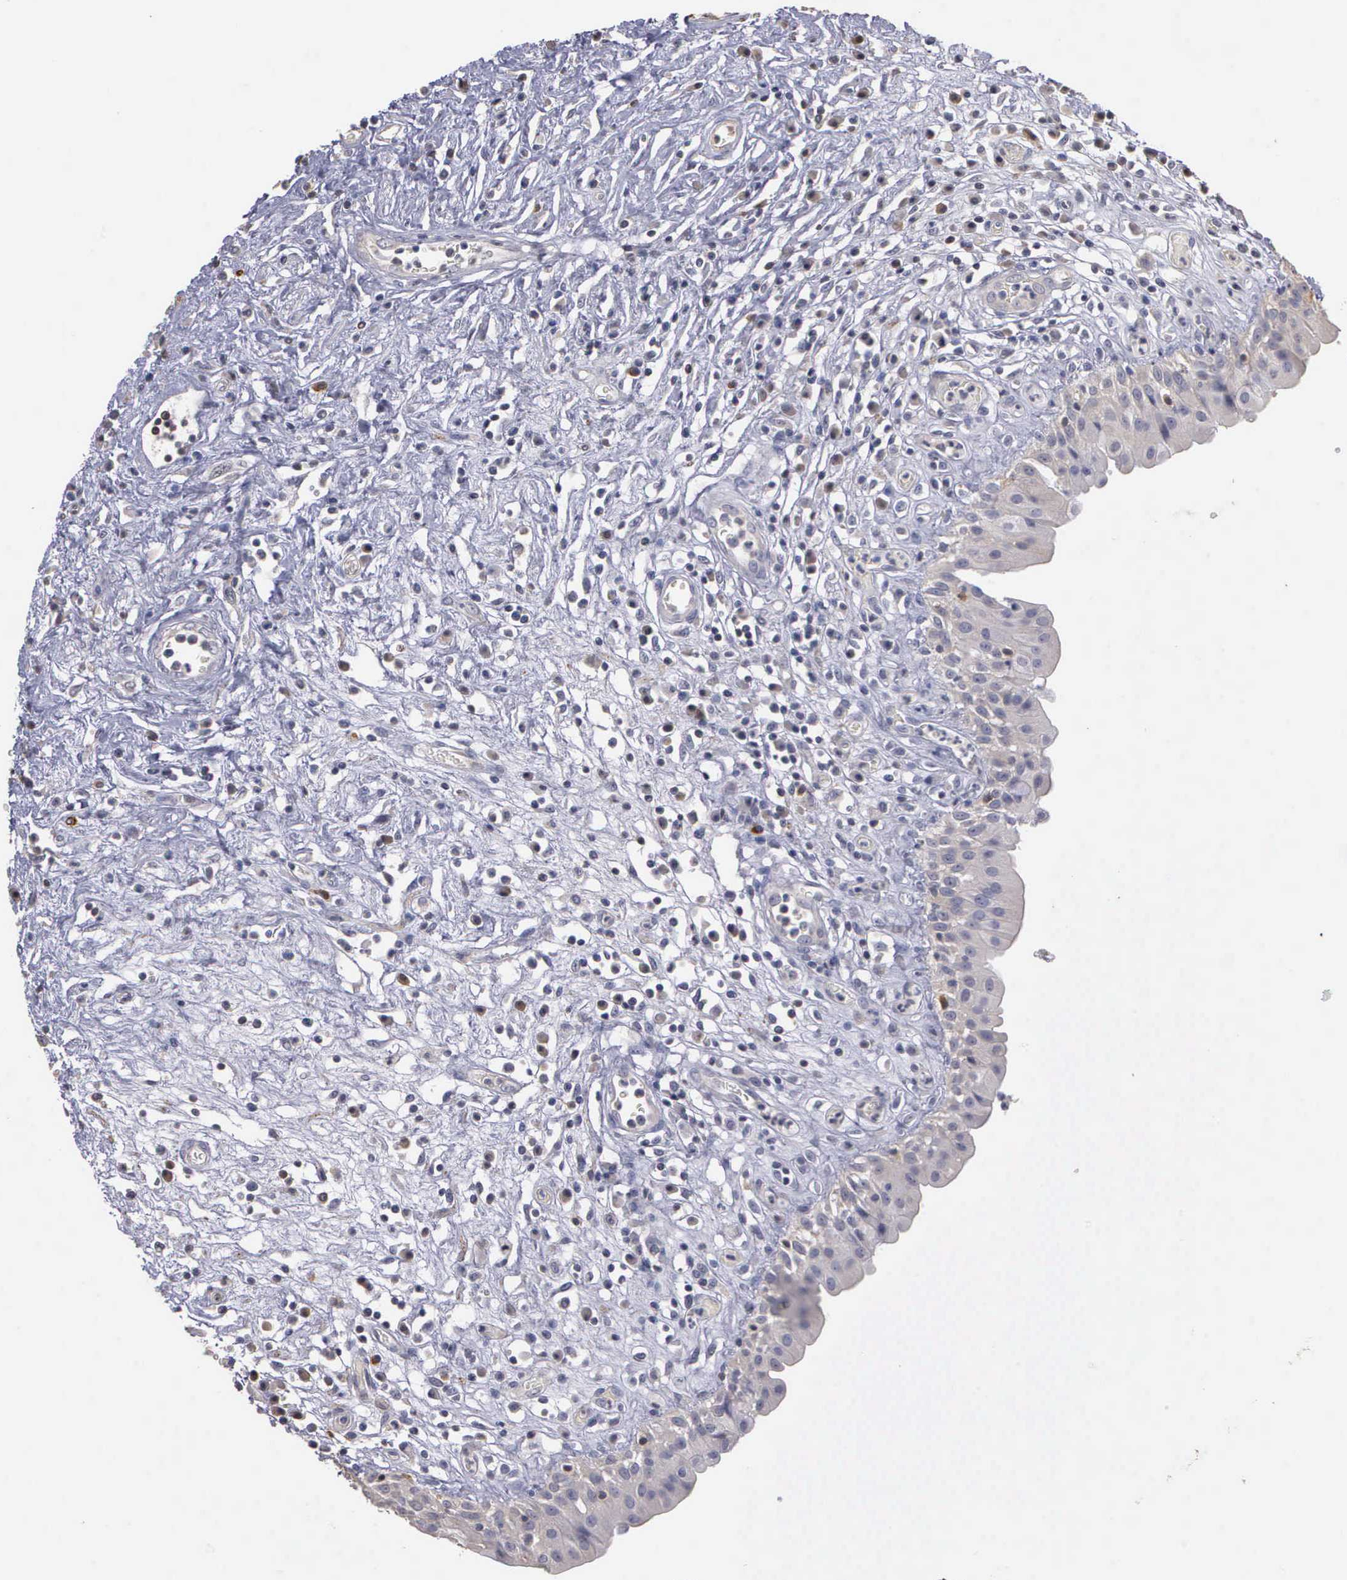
{"staining": {"intensity": "weak", "quantity": ">75%", "location": "cytoplasmic/membranous"}, "tissue": "urinary bladder", "cell_type": "Urothelial cells", "image_type": "normal", "snomed": [{"axis": "morphology", "description": "Normal tissue, NOS"}, {"axis": "topography", "description": "Urinary bladder"}], "caption": "The micrograph reveals immunohistochemical staining of normal urinary bladder. There is weak cytoplasmic/membranous positivity is appreciated in approximately >75% of urothelial cells. Using DAB (brown) and hematoxylin (blue) stains, captured at high magnification using brightfield microscopy.", "gene": "ENO3", "patient": {"sex": "female", "age": 85}}